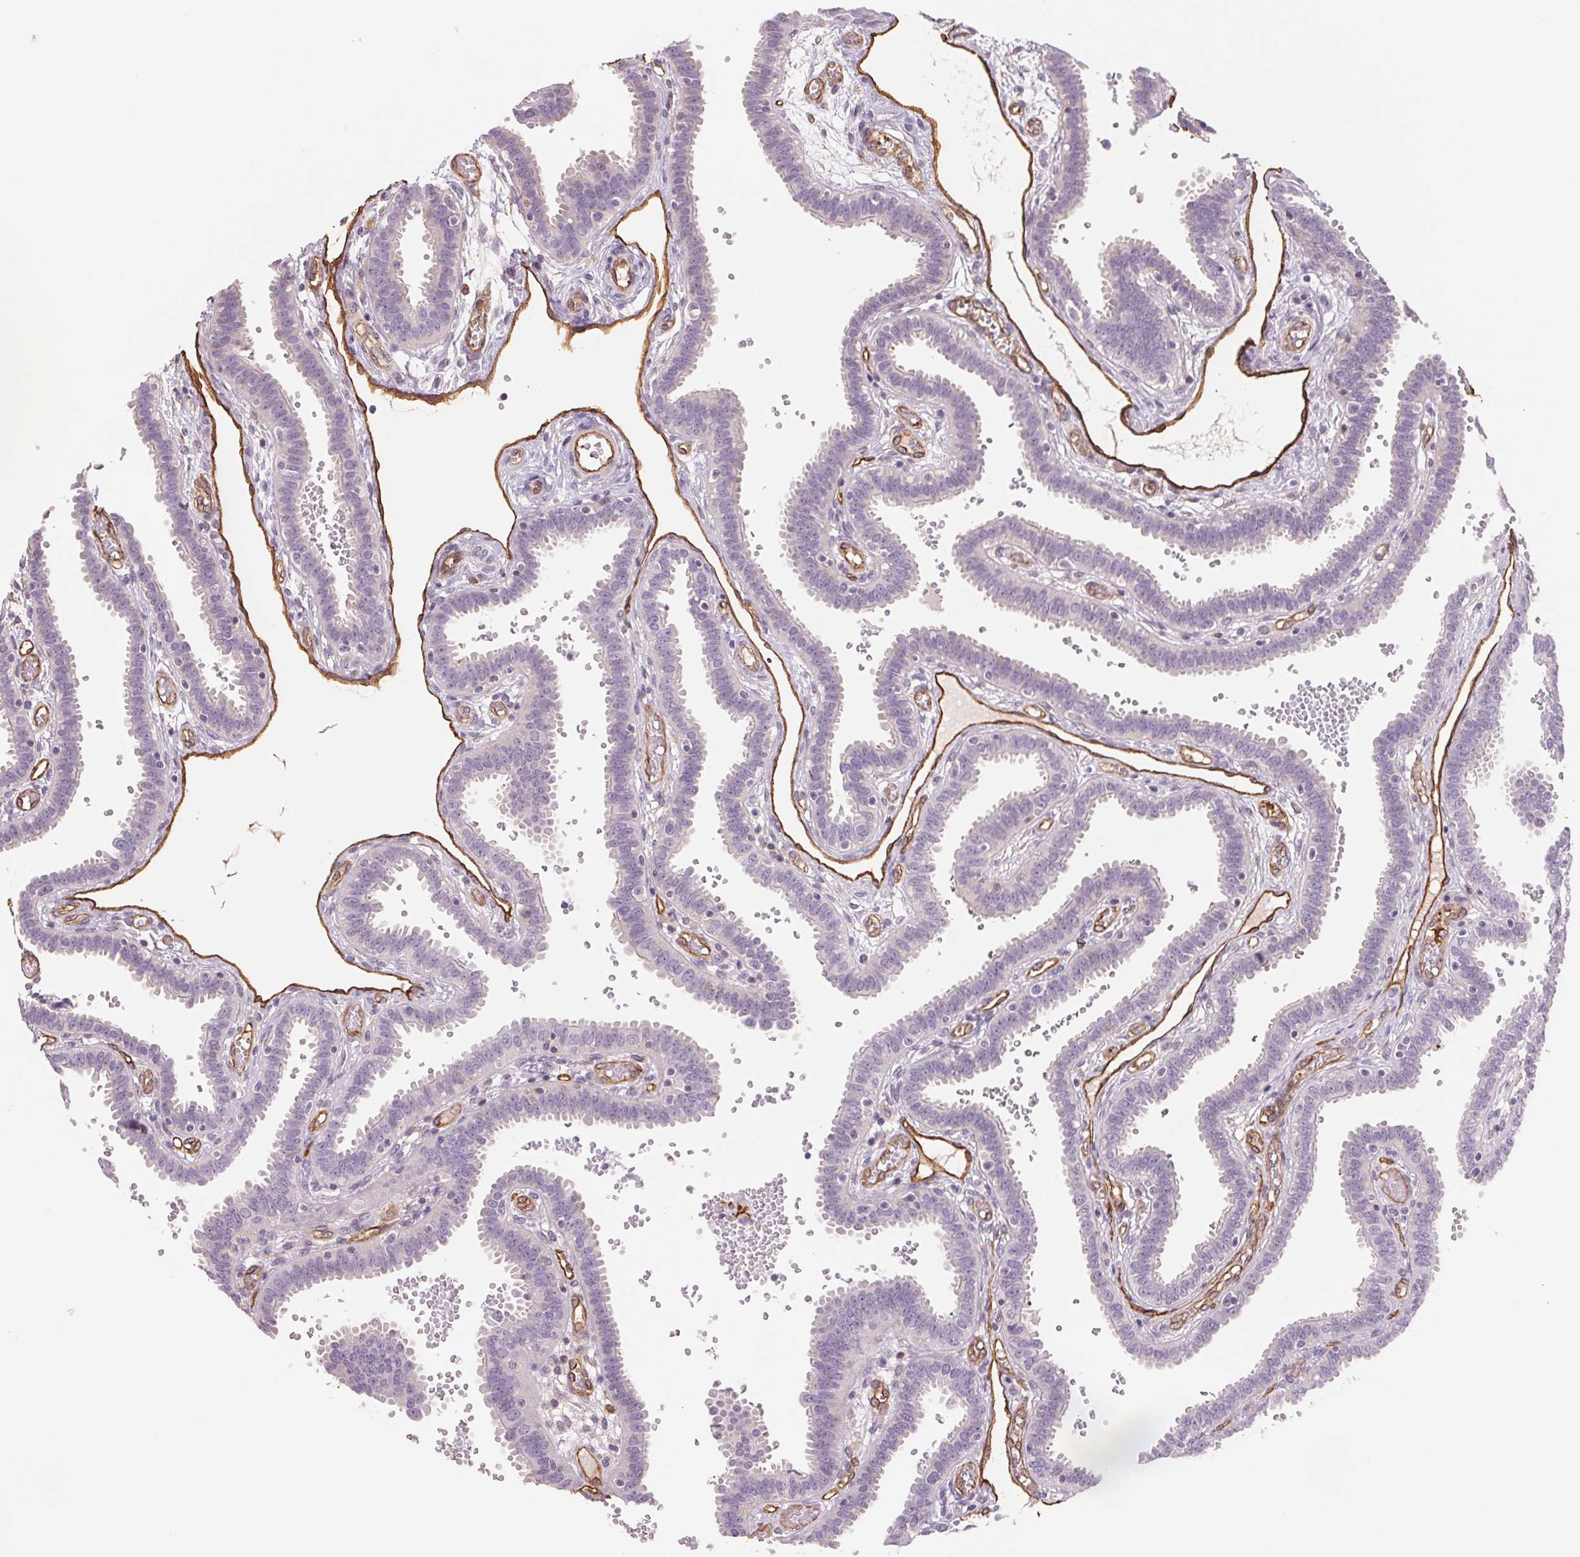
{"staining": {"intensity": "negative", "quantity": "none", "location": "none"}, "tissue": "fallopian tube", "cell_type": "Glandular cells", "image_type": "normal", "snomed": [{"axis": "morphology", "description": "Normal tissue, NOS"}, {"axis": "topography", "description": "Fallopian tube"}], "caption": "IHC image of unremarkable fallopian tube stained for a protein (brown), which displays no positivity in glandular cells. (Stains: DAB IHC with hematoxylin counter stain, Microscopy: brightfield microscopy at high magnification).", "gene": "ANKRD13B", "patient": {"sex": "female", "age": 37}}